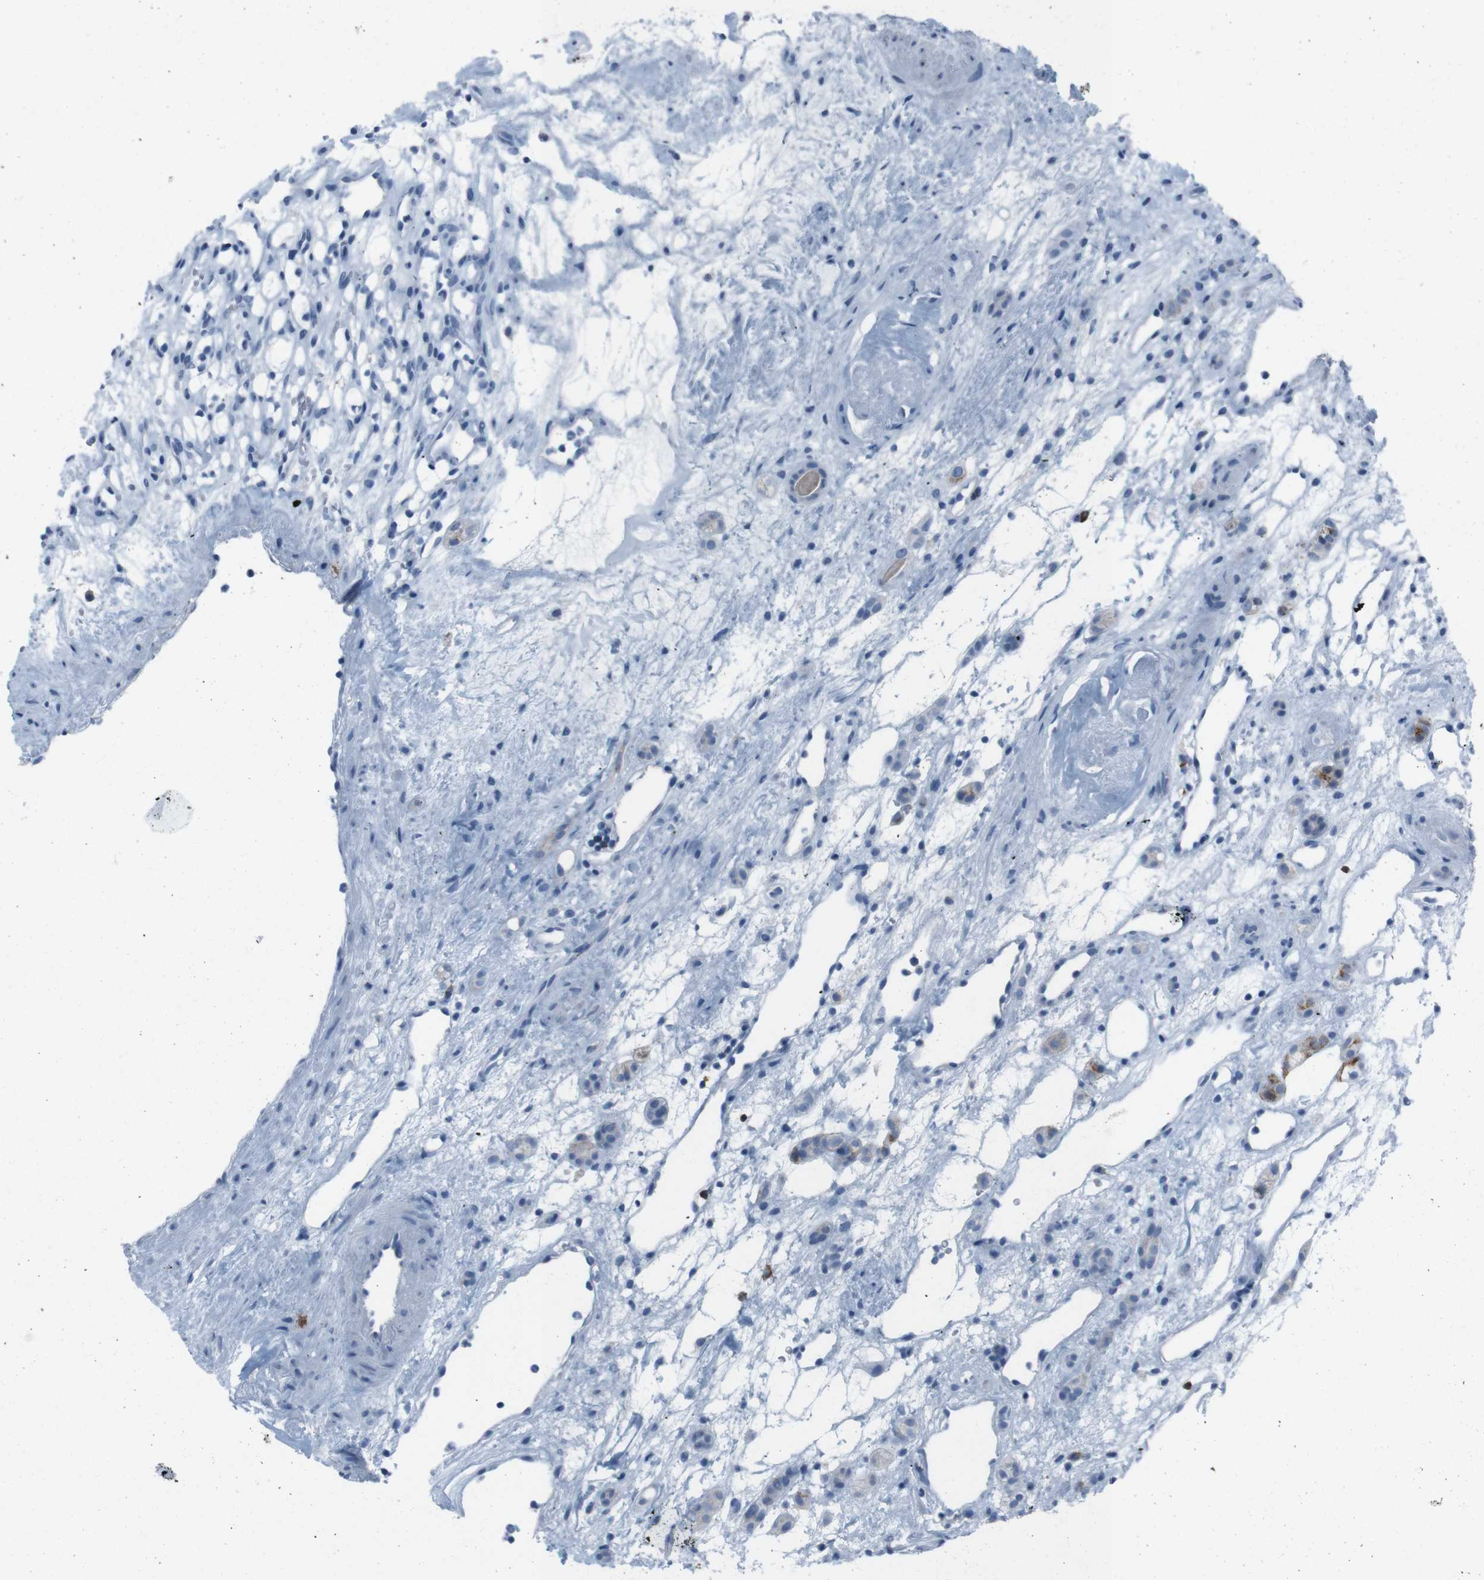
{"staining": {"intensity": "negative", "quantity": "none", "location": "none"}, "tissue": "renal cancer", "cell_type": "Tumor cells", "image_type": "cancer", "snomed": [{"axis": "morphology", "description": "Adenocarcinoma, NOS"}, {"axis": "topography", "description": "Kidney"}], "caption": "DAB (3,3'-diaminobenzidine) immunohistochemical staining of human adenocarcinoma (renal) shows no significant staining in tumor cells. (DAB immunohistochemistry (IHC) with hematoxylin counter stain).", "gene": "ST6GAL1", "patient": {"sex": "female", "age": 60}}